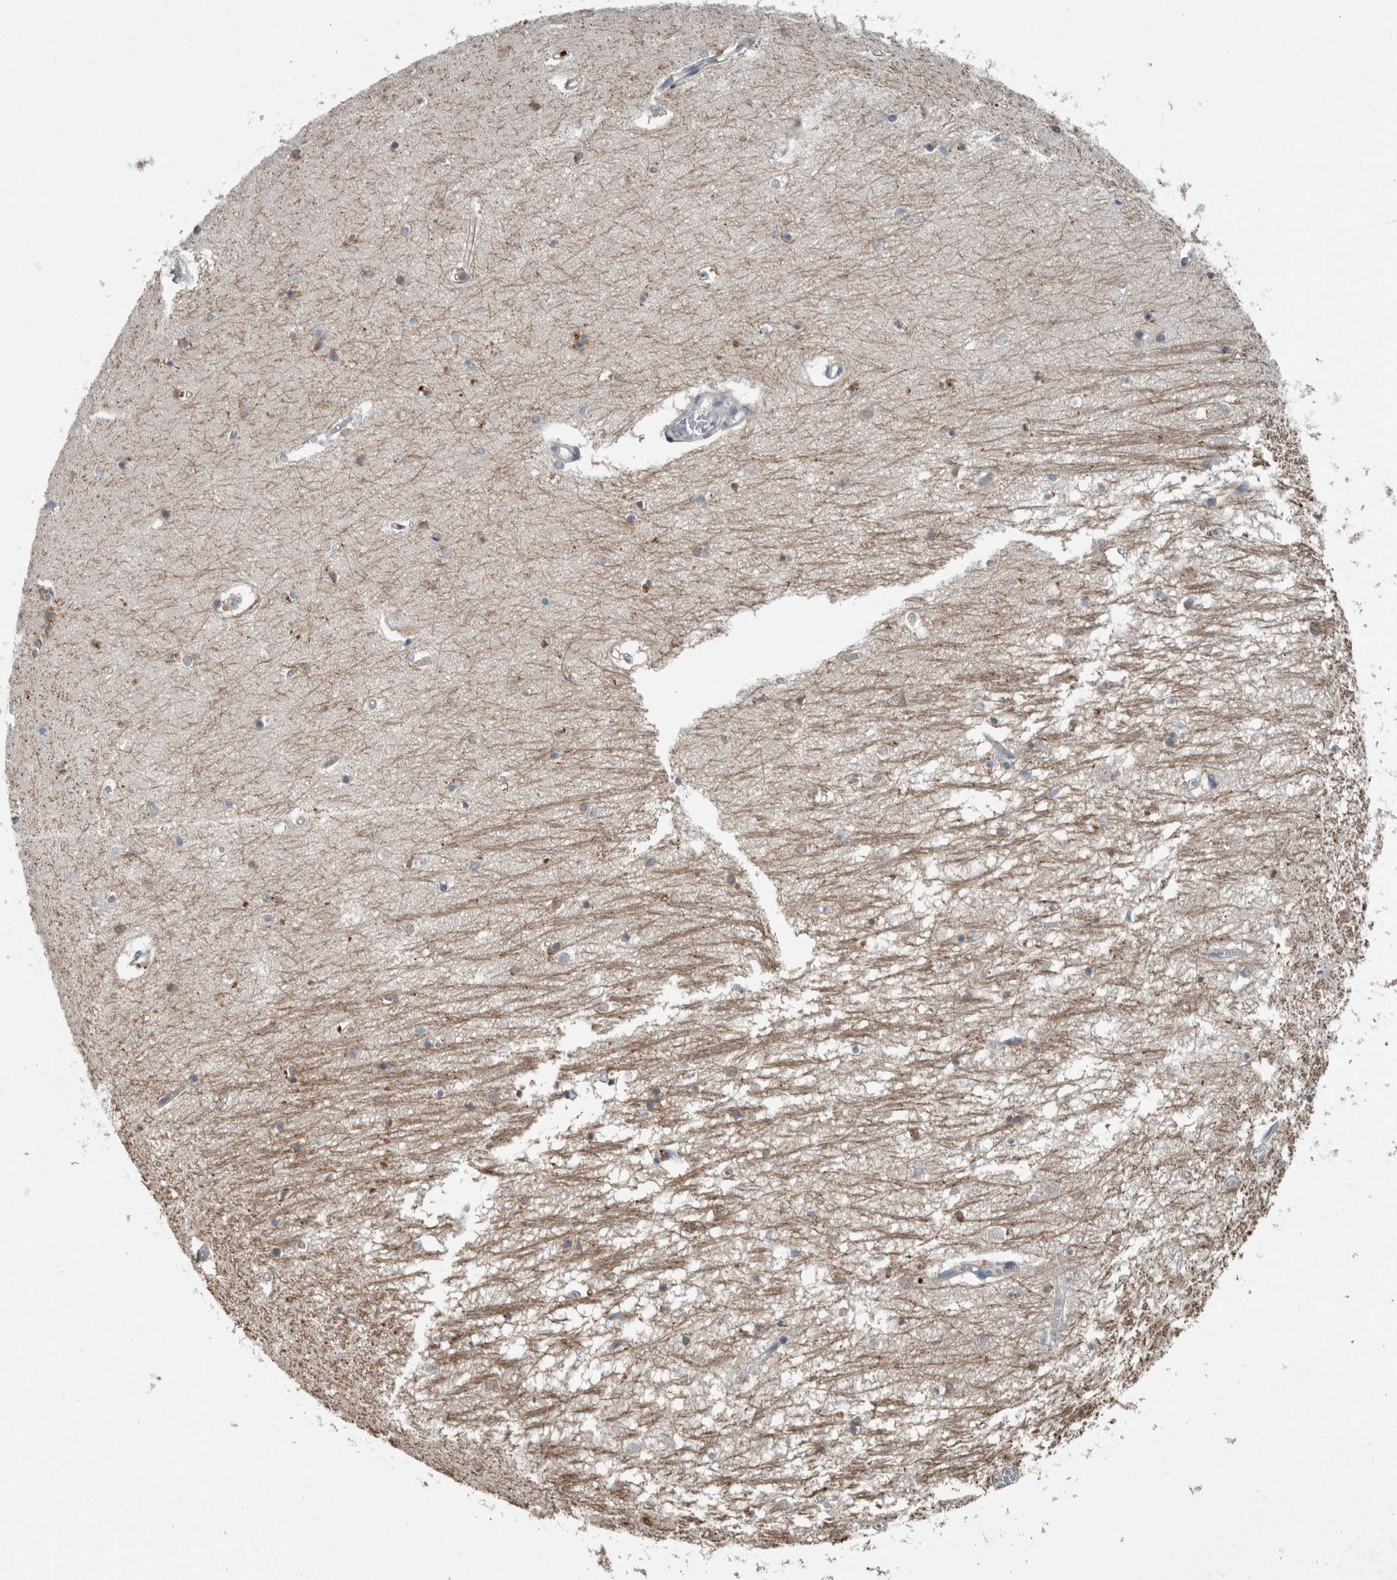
{"staining": {"intensity": "weak", "quantity": "25%-75%", "location": "cytoplasmic/membranous"}, "tissue": "hippocampus", "cell_type": "Glial cells", "image_type": "normal", "snomed": [{"axis": "morphology", "description": "Normal tissue, NOS"}, {"axis": "topography", "description": "Hippocampus"}], "caption": "Glial cells display low levels of weak cytoplasmic/membranous positivity in approximately 25%-75% of cells in unremarkable hippocampus.", "gene": "KNTC1", "patient": {"sex": "male", "age": 70}}